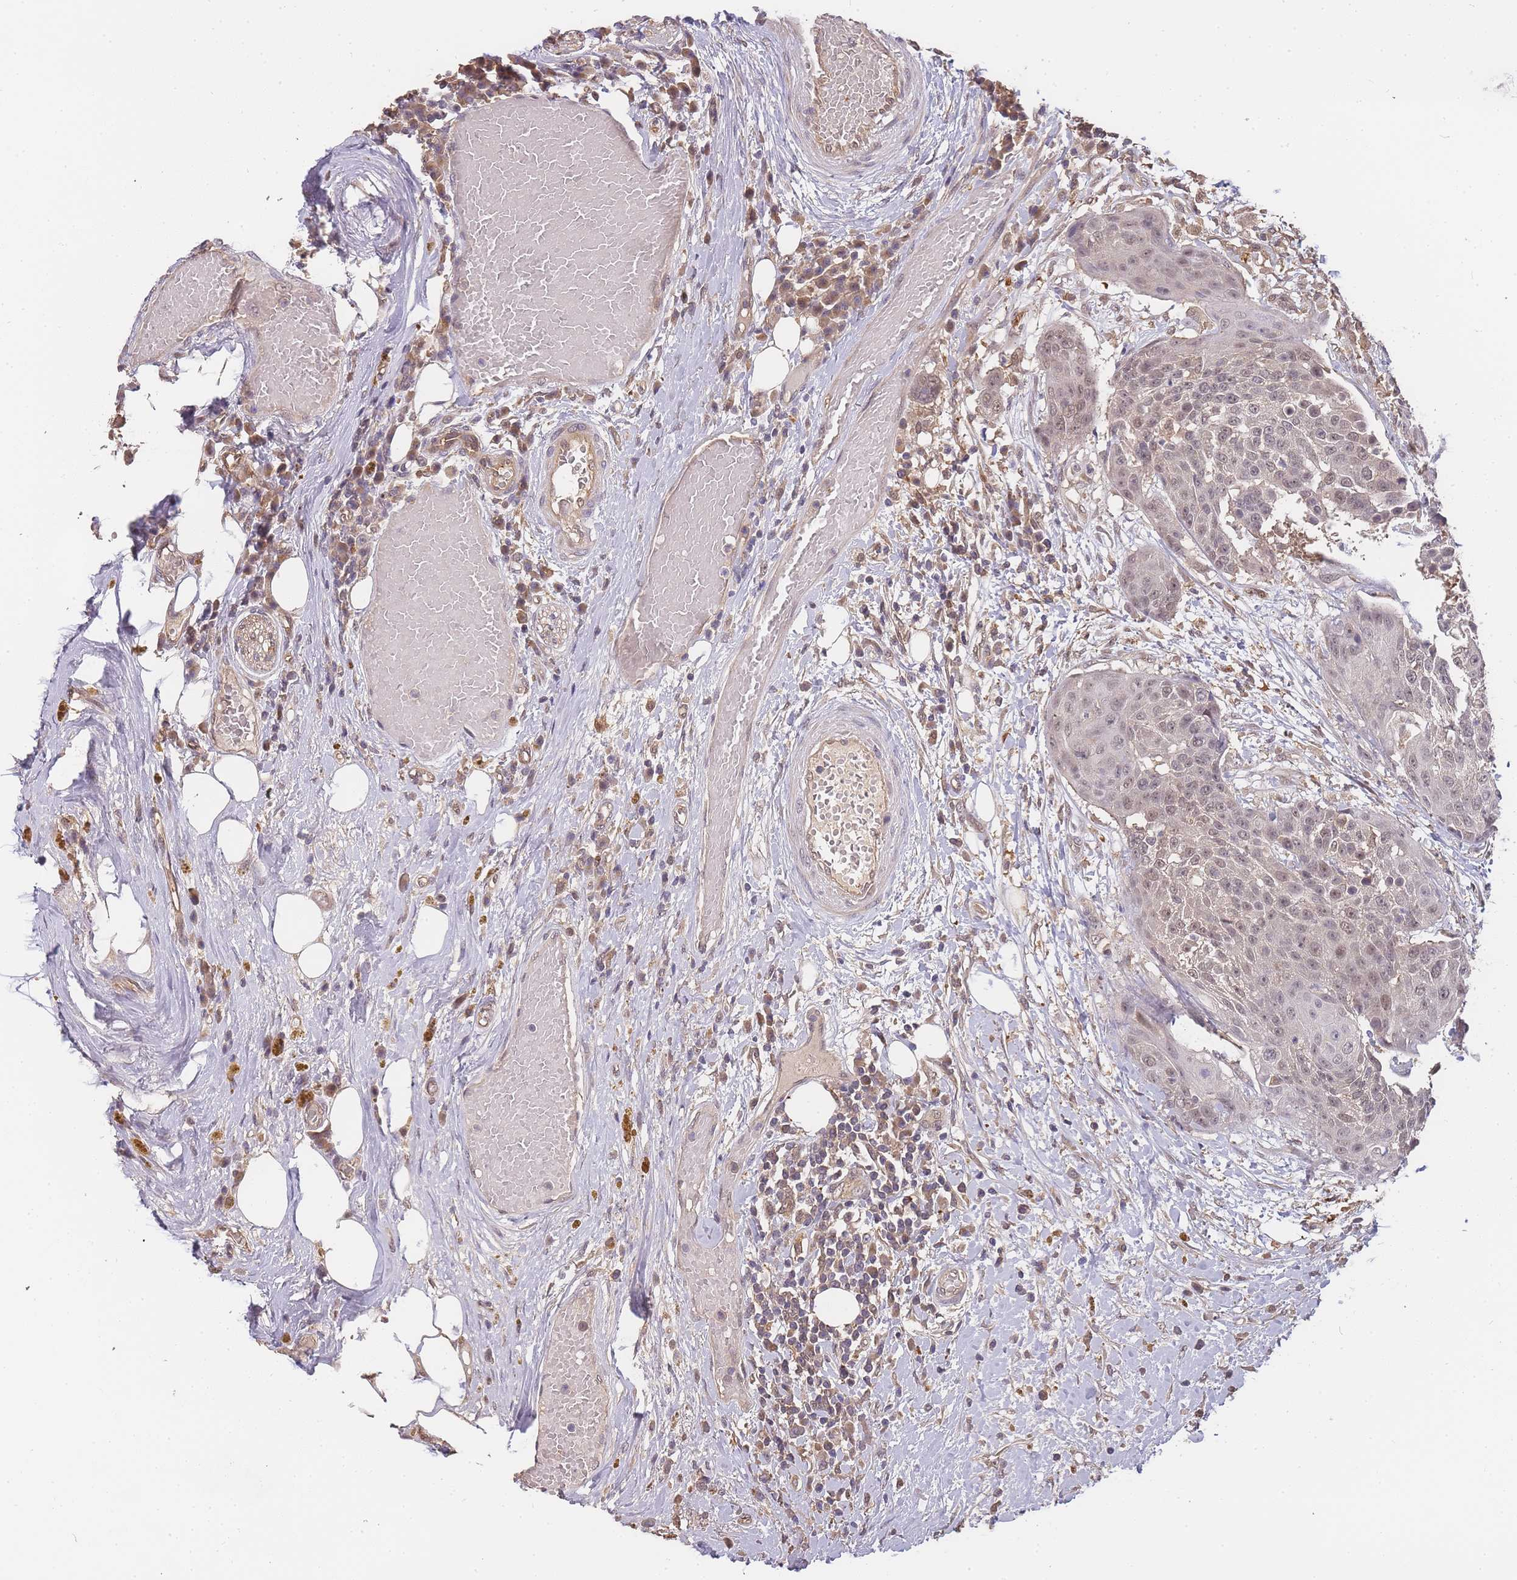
{"staining": {"intensity": "weak", "quantity": "25%-75%", "location": "nuclear"}, "tissue": "urothelial cancer", "cell_type": "Tumor cells", "image_type": "cancer", "snomed": [{"axis": "morphology", "description": "Urothelial carcinoma, High grade"}, {"axis": "topography", "description": "Urinary bladder"}], "caption": "Immunohistochemistry (IHC) of urothelial carcinoma (high-grade) shows low levels of weak nuclear staining in approximately 25%-75% of tumor cells.", "gene": "CDKN2AIPNL", "patient": {"sex": "female", "age": 63}}